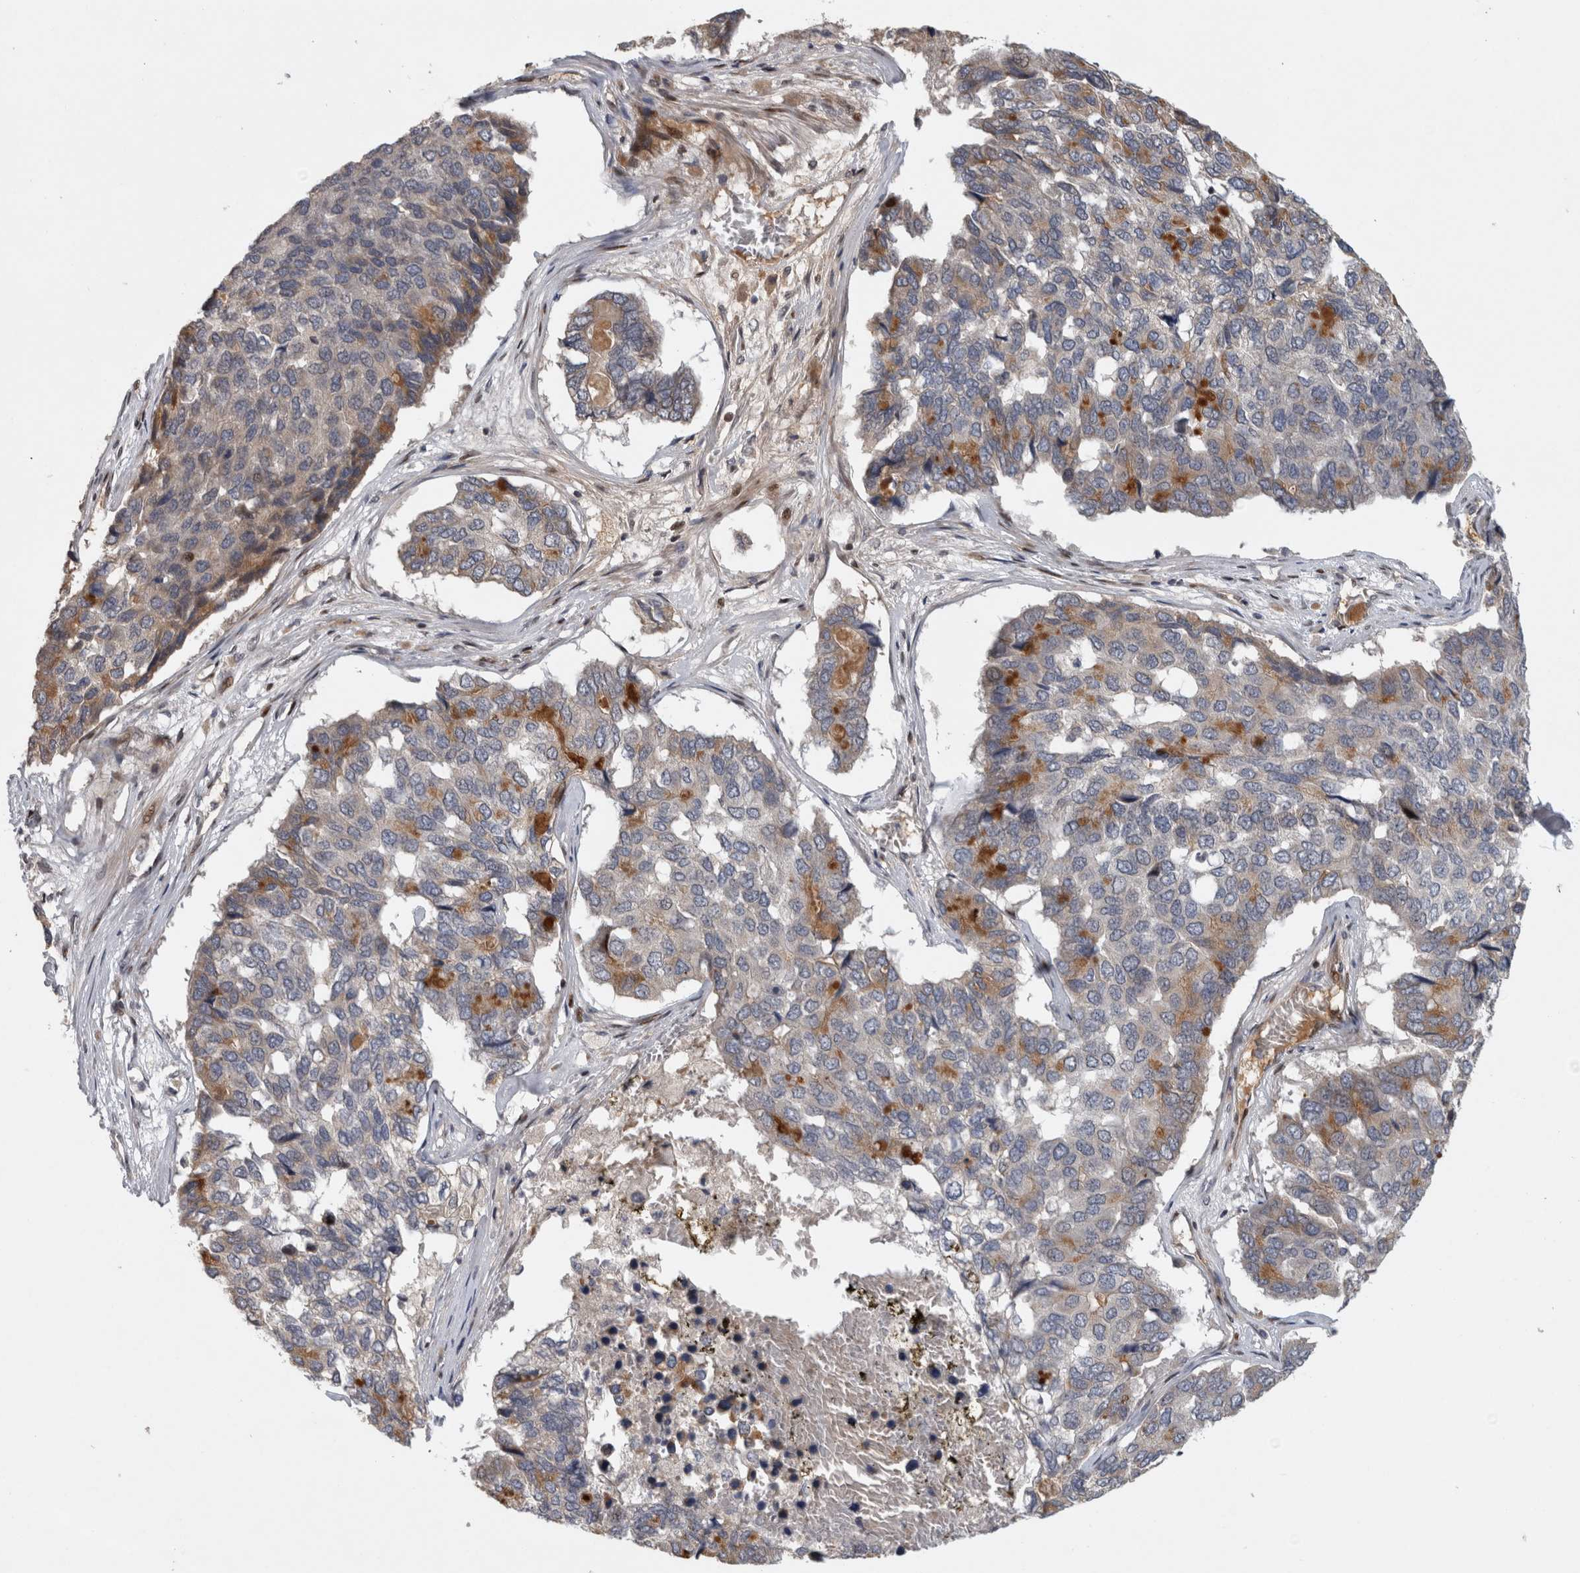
{"staining": {"intensity": "strong", "quantity": "<25%", "location": "cytoplasmic/membranous"}, "tissue": "pancreatic cancer", "cell_type": "Tumor cells", "image_type": "cancer", "snomed": [{"axis": "morphology", "description": "Adenocarcinoma, NOS"}, {"axis": "topography", "description": "Pancreas"}], "caption": "The photomicrograph reveals staining of pancreatic adenocarcinoma, revealing strong cytoplasmic/membranous protein expression (brown color) within tumor cells.", "gene": "RBM48", "patient": {"sex": "male", "age": 50}}